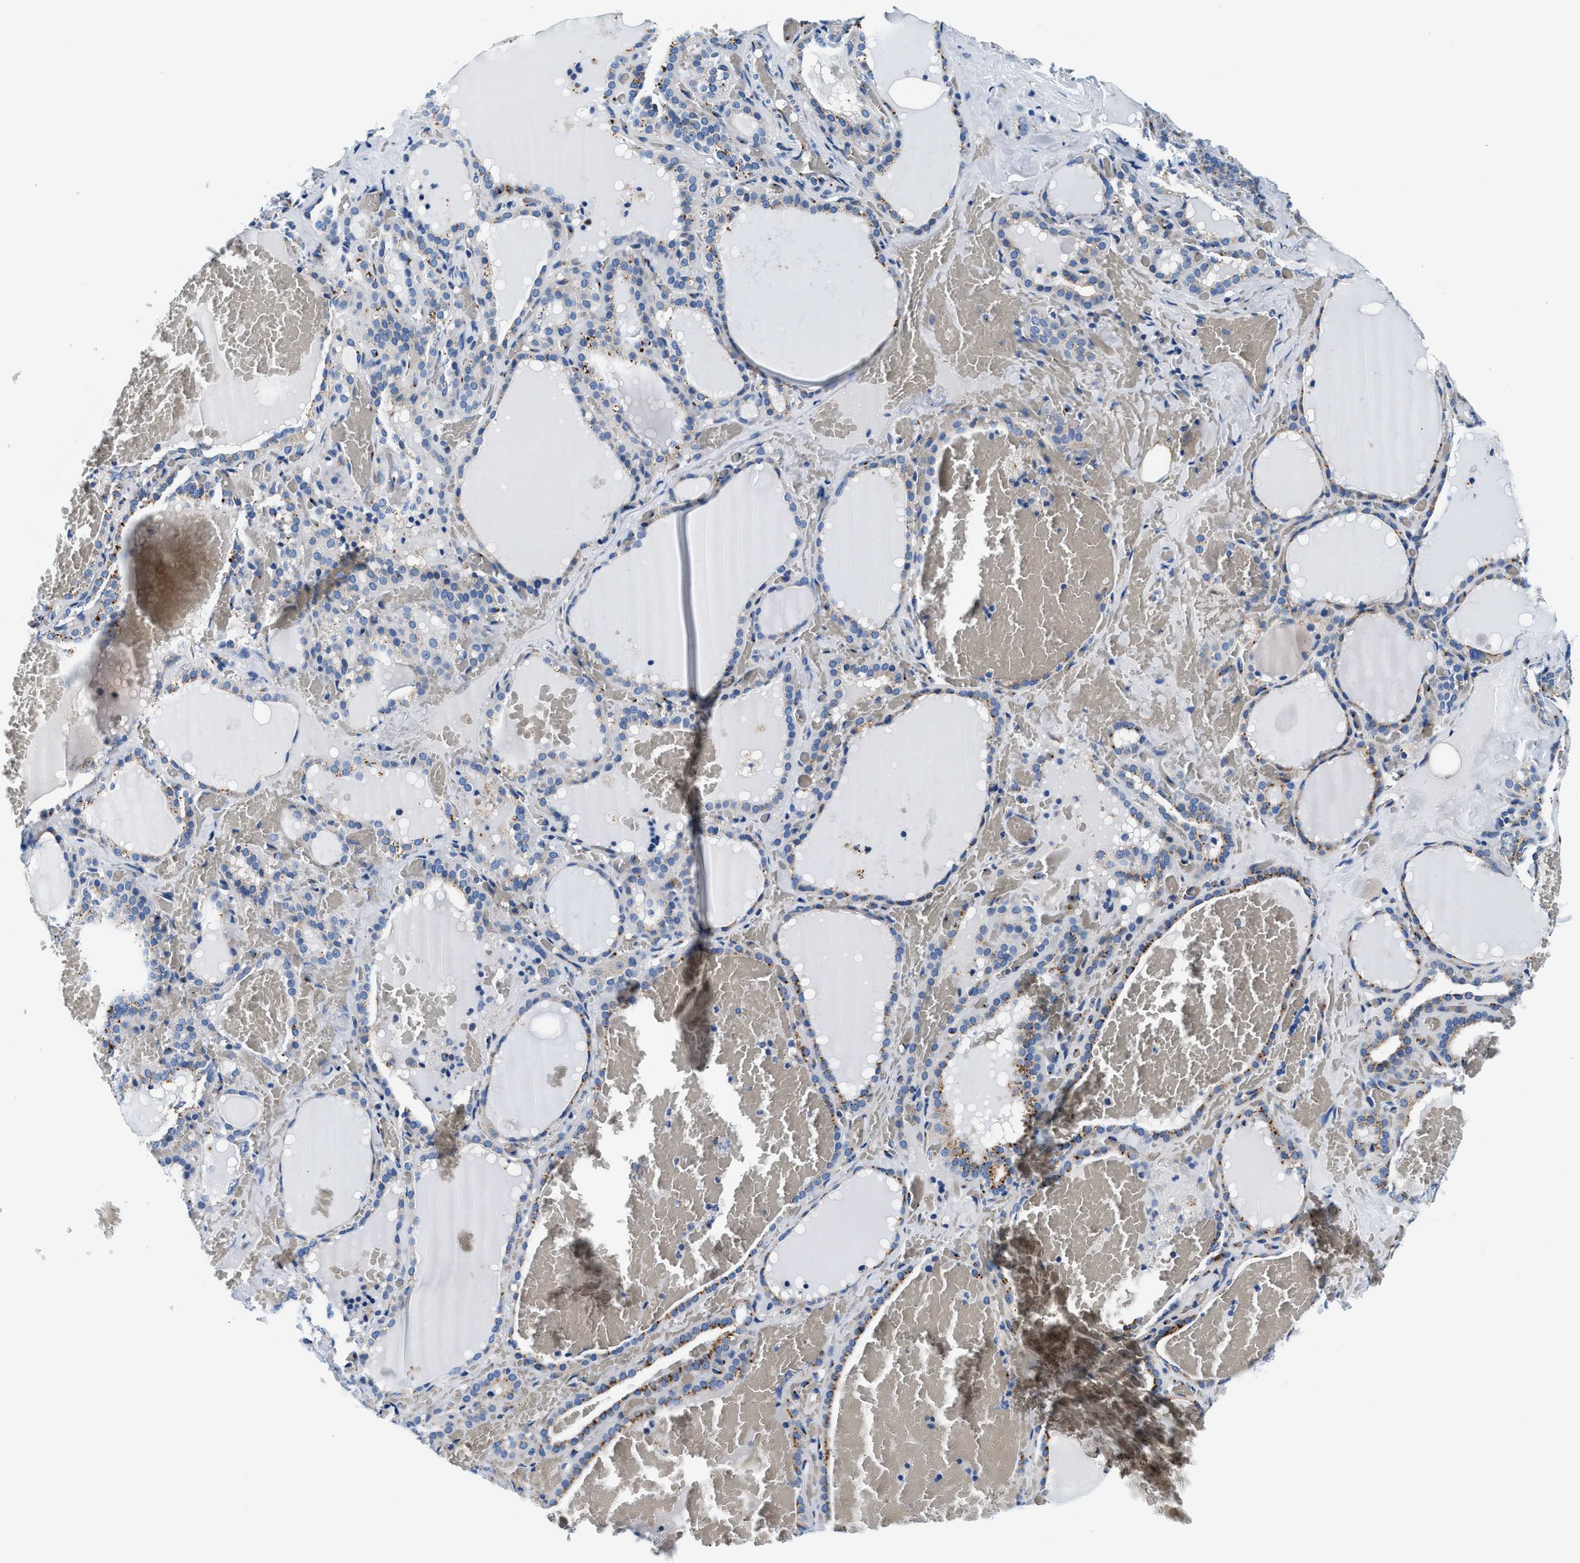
{"staining": {"intensity": "moderate", "quantity": "<25%", "location": "cytoplasmic/membranous"}, "tissue": "thyroid gland", "cell_type": "Glandular cells", "image_type": "normal", "snomed": [{"axis": "morphology", "description": "Normal tissue, NOS"}, {"axis": "topography", "description": "Thyroid gland"}], "caption": "Protein expression analysis of normal thyroid gland shows moderate cytoplasmic/membranous positivity in about <25% of glandular cells.", "gene": "VPS53", "patient": {"sex": "female", "age": 22}}